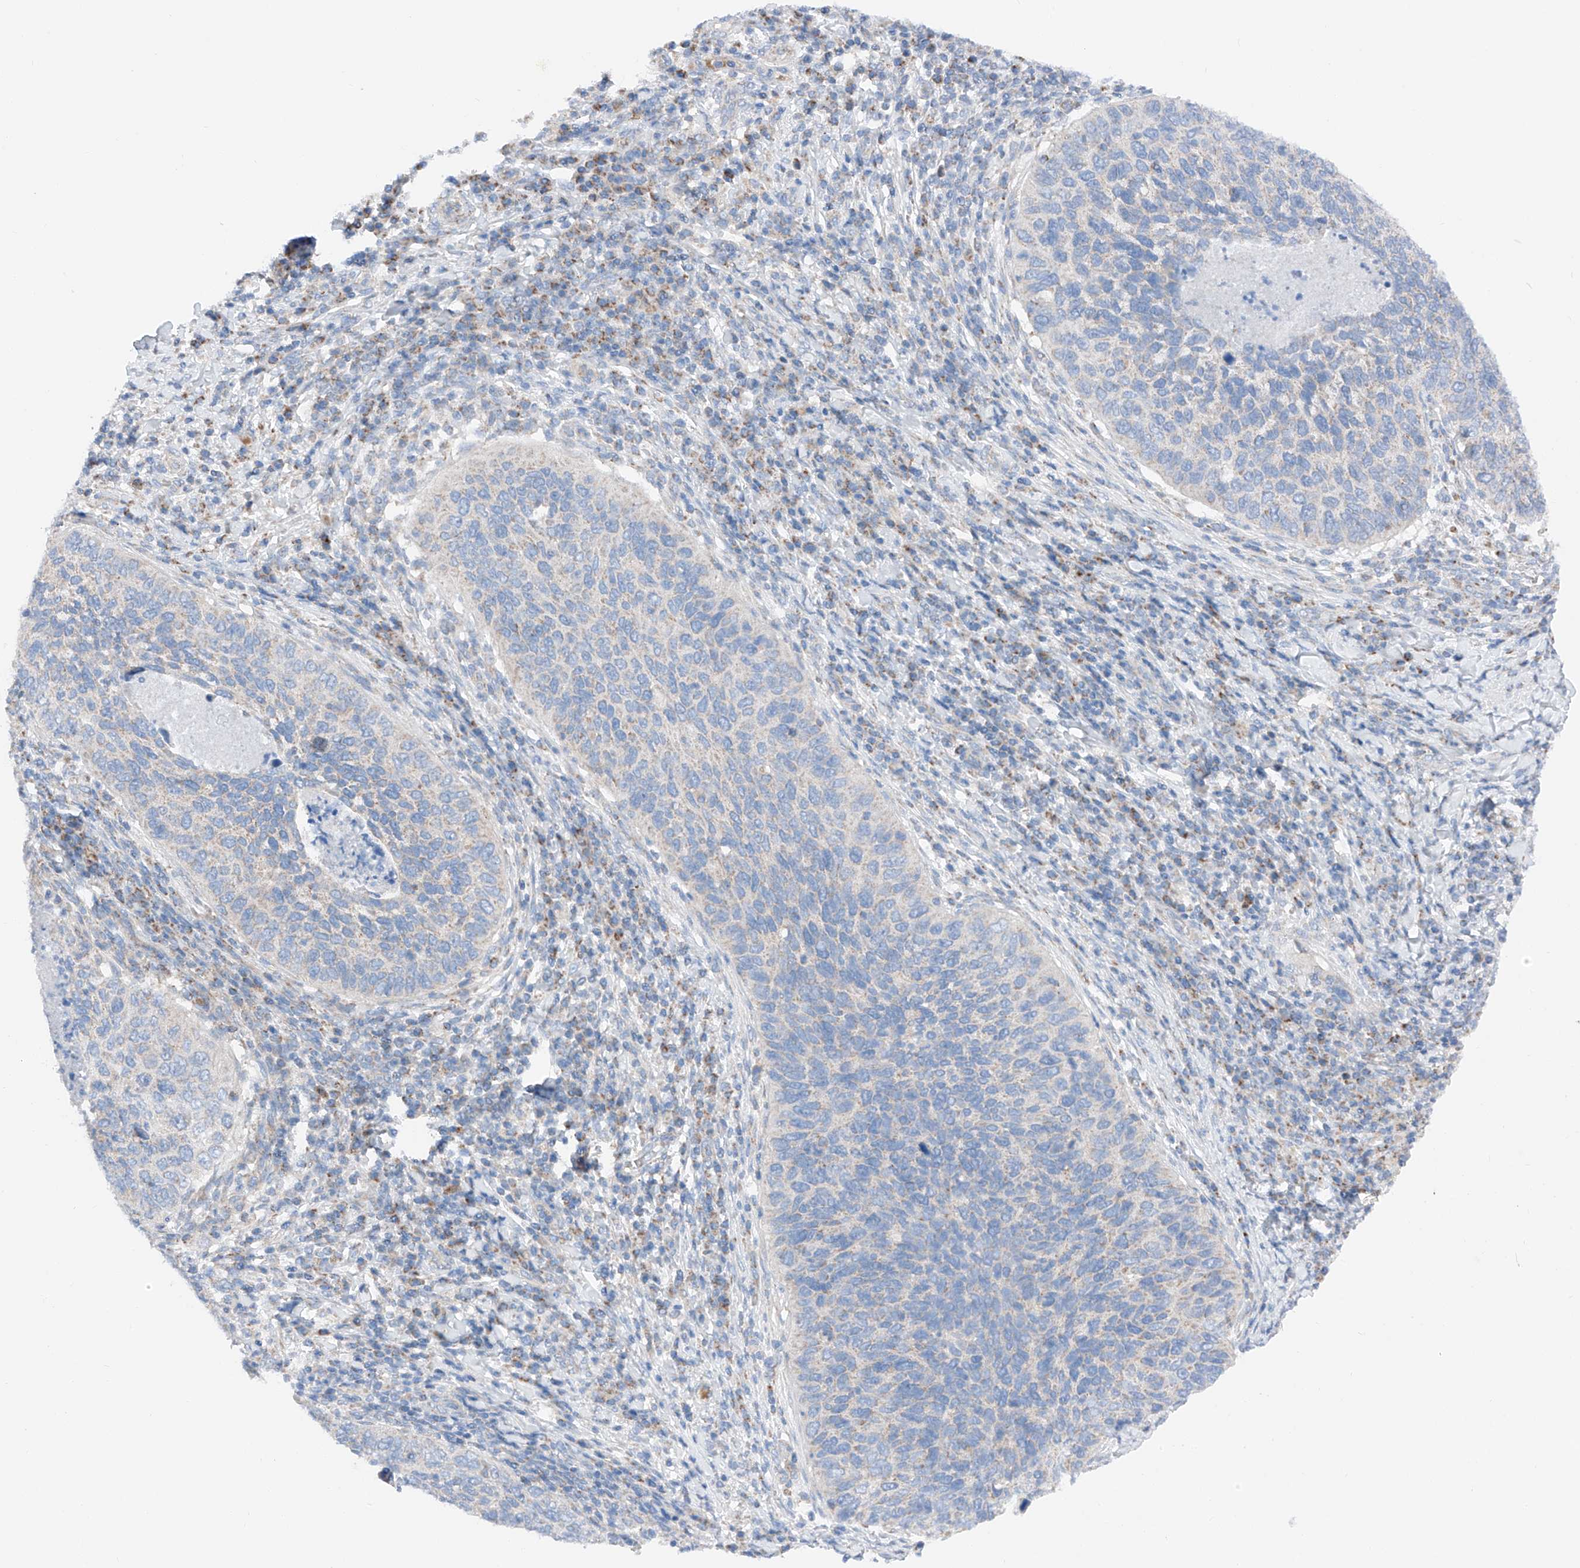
{"staining": {"intensity": "negative", "quantity": "none", "location": "none"}, "tissue": "cervical cancer", "cell_type": "Tumor cells", "image_type": "cancer", "snomed": [{"axis": "morphology", "description": "Squamous cell carcinoma, NOS"}, {"axis": "topography", "description": "Cervix"}], "caption": "The photomicrograph displays no staining of tumor cells in cervical squamous cell carcinoma.", "gene": "MRAP", "patient": {"sex": "female", "age": 38}}